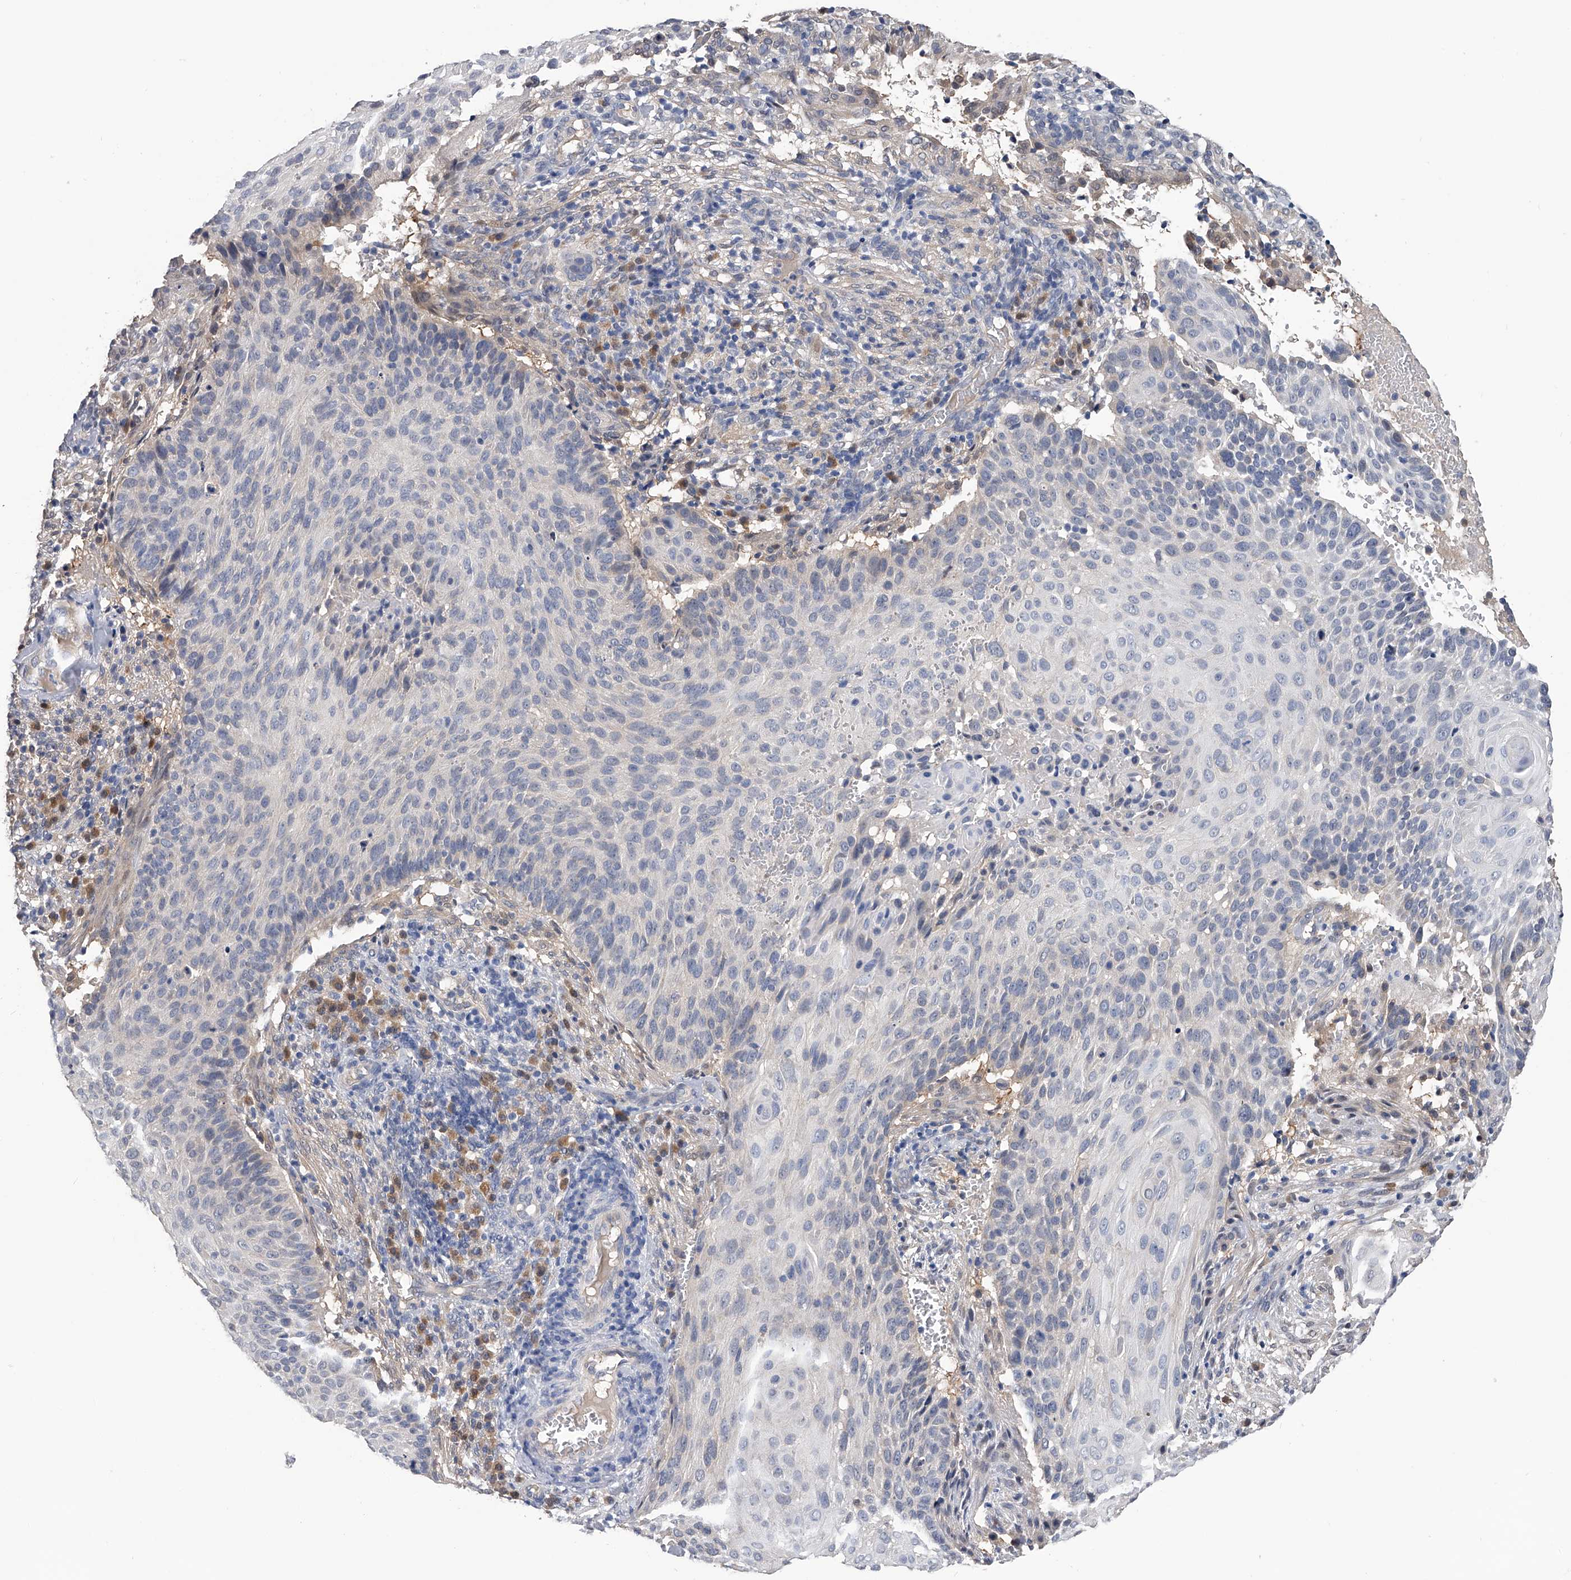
{"staining": {"intensity": "negative", "quantity": "none", "location": "none"}, "tissue": "cervical cancer", "cell_type": "Tumor cells", "image_type": "cancer", "snomed": [{"axis": "morphology", "description": "Squamous cell carcinoma, NOS"}, {"axis": "topography", "description": "Cervix"}], "caption": "Cervical cancer was stained to show a protein in brown. There is no significant staining in tumor cells.", "gene": "PGM3", "patient": {"sex": "female", "age": 74}}